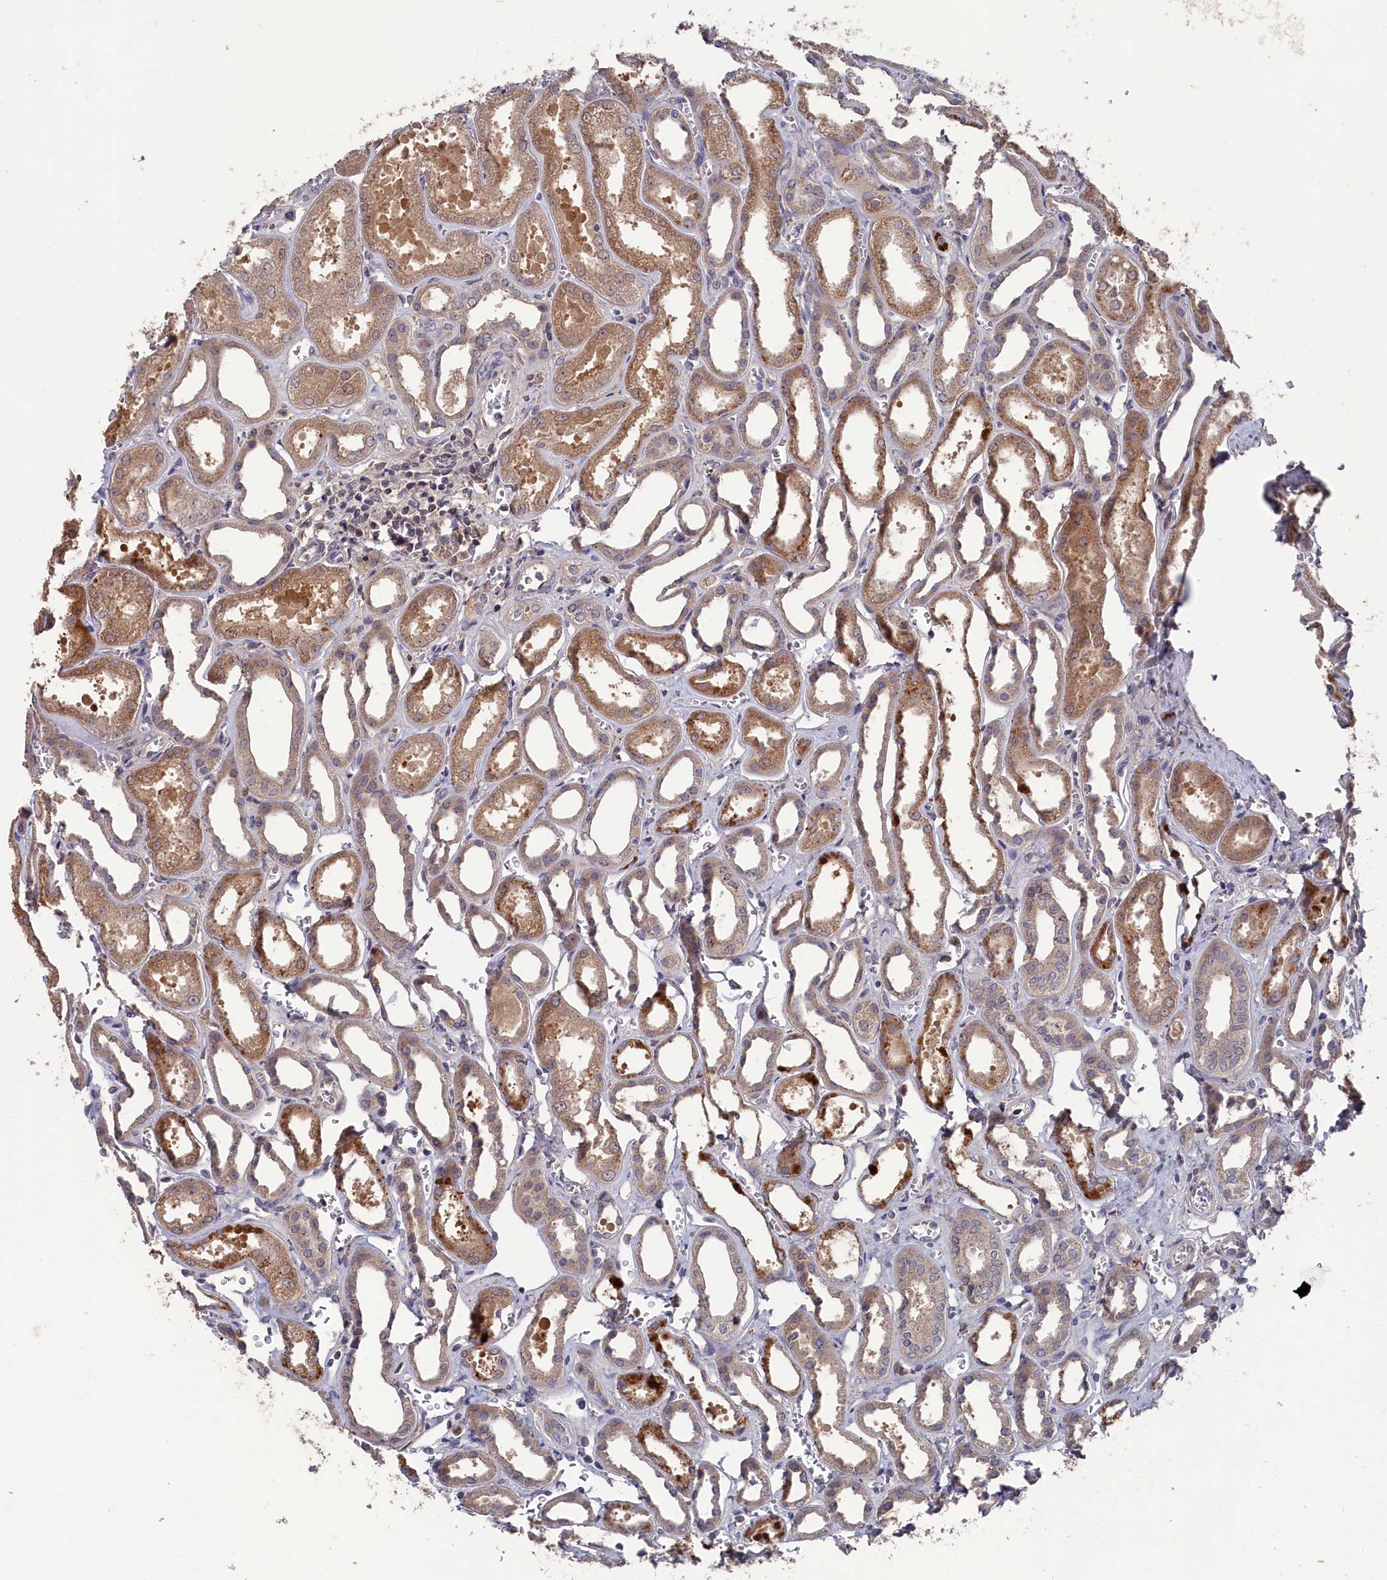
{"staining": {"intensity": "negative", "quantity": "none", "location": "none"}, "tissue": "kidney", "cell_type": "Cells in glomeruli", "image_type": "normal", "snomed": [{"axis": "morphology", "description": "Normal tissue, NOS"}, {"axis": "morphology", "description": "Adenocarcinoma, NOS"}, {"axis": "topography", "description": "Kidney"}], "caption": "This photomicrograph is of unremarkable kidney stained with immunohistochemistry to label a protein in brown with the nuclei are counter-stained blue. There is no positivity in cells in glomeruli. (Immunohistochemistry (ihc), brightfield microscopy, high magnification).", "gene": "TMC5", "patient": {"sex": "female", "age": 68}}